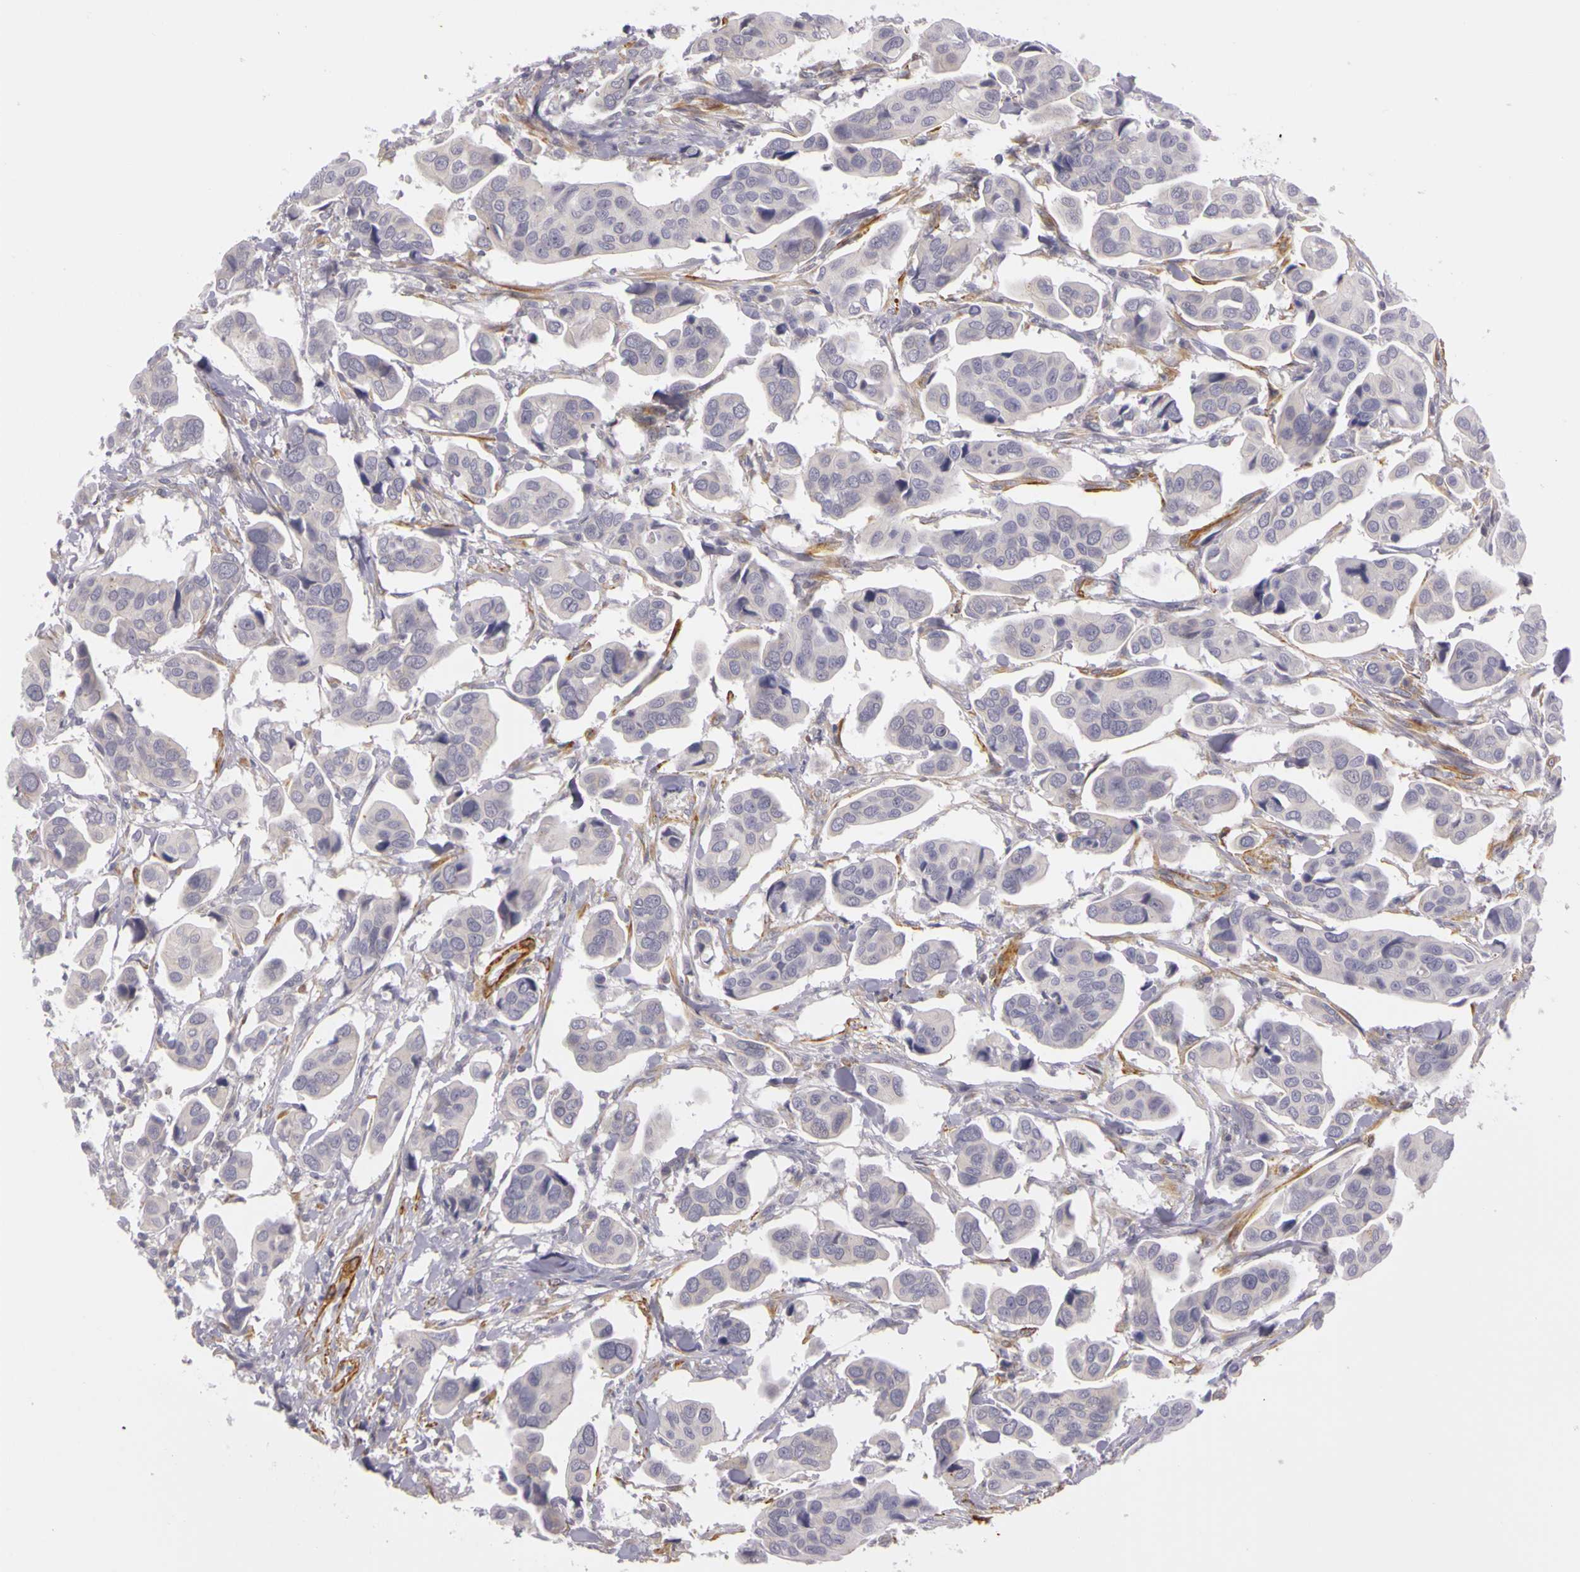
{"staining": {"intensity": "weak", "quantity": ">75%", "location": "cytoplasmic/membranous"}, "tissue": "urothelial cancer", "cell_type": "Tumor cells", "image_type": "cancer", "snomed": [{"axis": "morphology", "description": "Adenocarcinoma, NOS"}, {"axis": "topography", "description": "Urinary bladder"}], "caption": "Immunohistochemistry (IHC) (DAB (3,3'-diaminobenzidine)) staining of human adenocarcinoma demonstrates weak cytoplasmic/membranous protein expression in approximately >75% of tumor cells. (brown staining indicates protein expression, while blue staining denotes nuclei).", "gene": "CNTN2", "patient": {"sex": "male", "age": 61}}